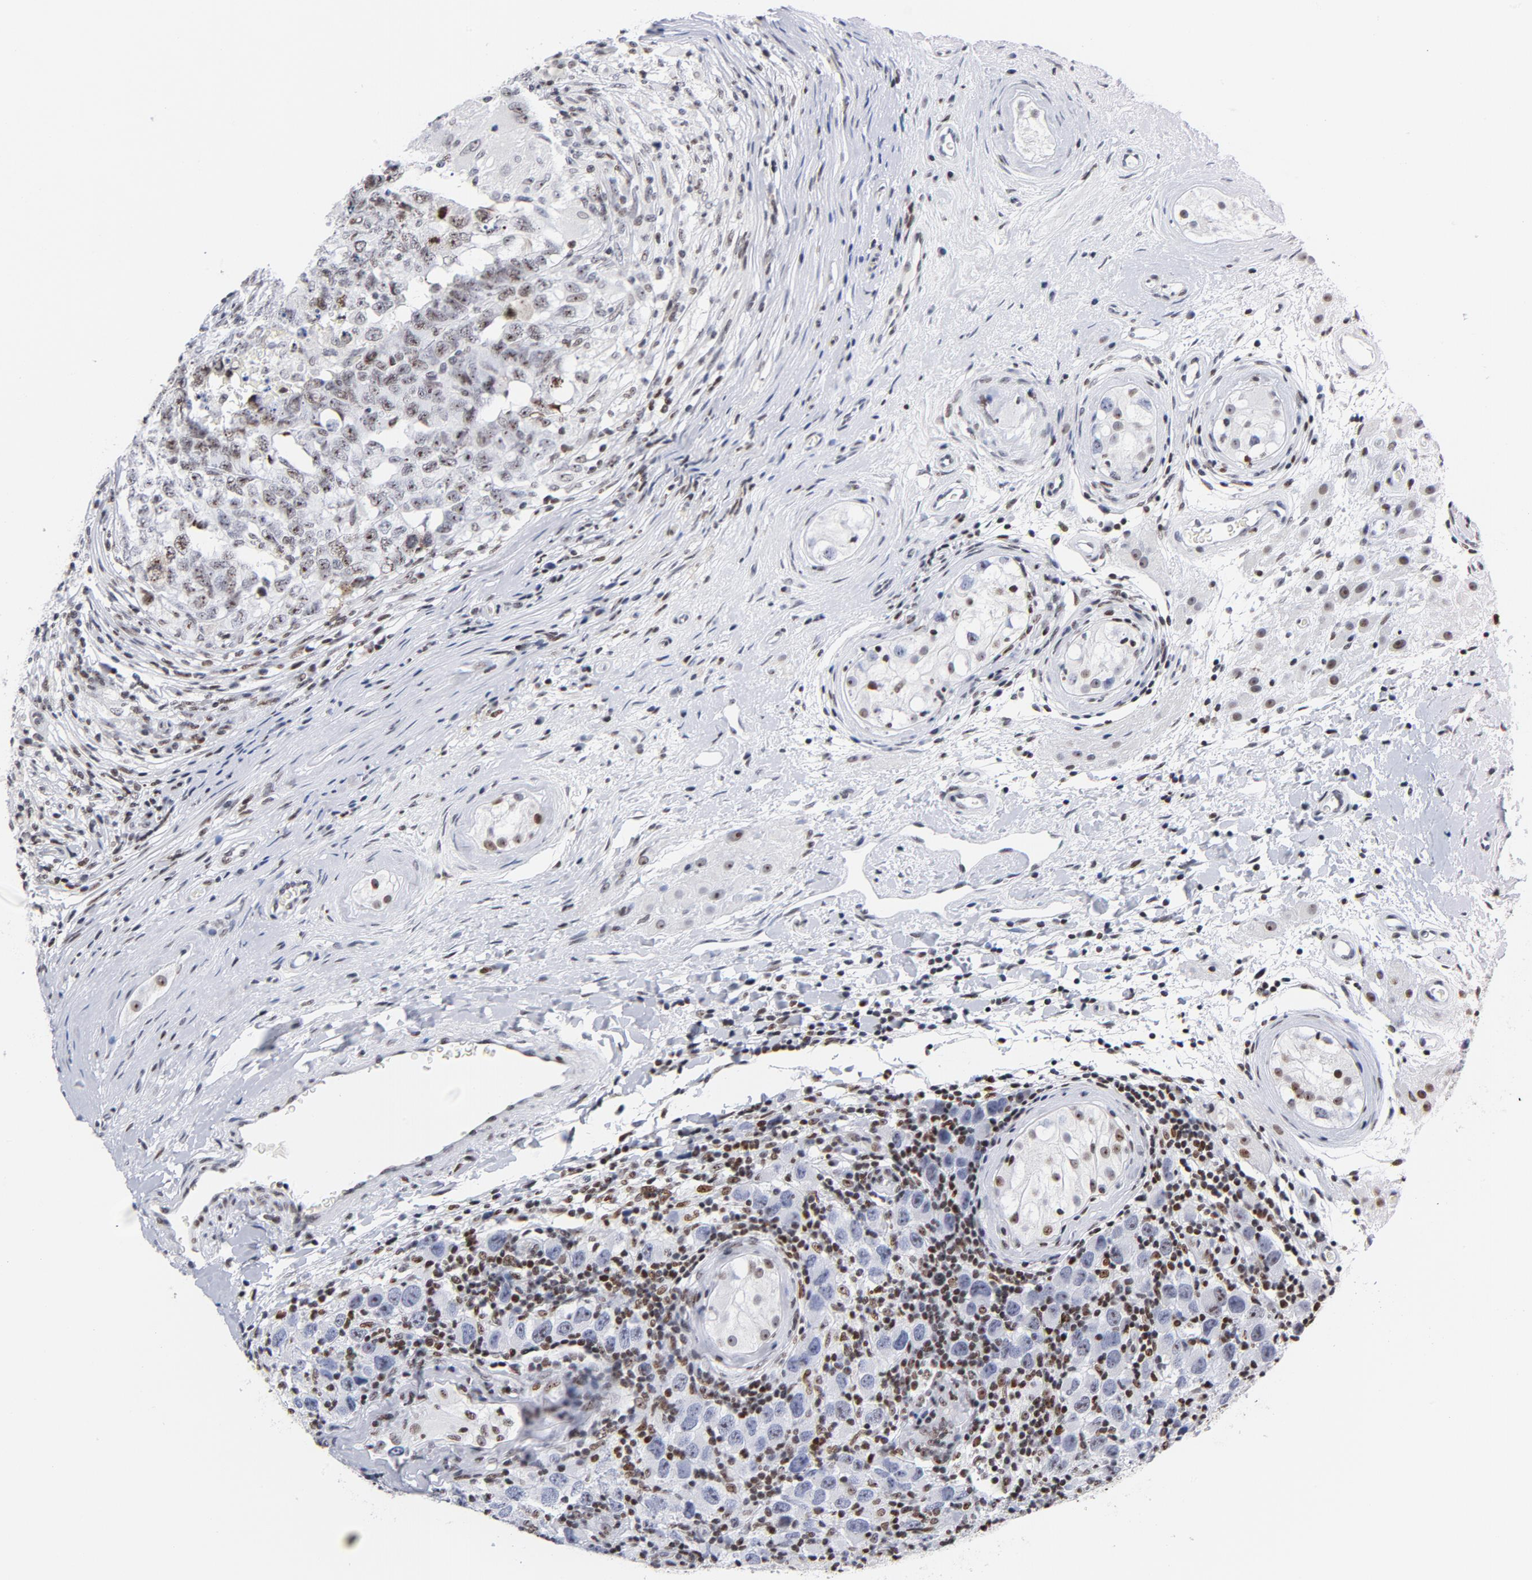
{"staining": {"intensity": "weak", "quantity": "<25%", "location": "nuclear"}, "tissue": "testis cancer", "cell_type": "Tumor cells", "image_type": "cancer", "snomed": [{"axis": "morphology", "description": "Carcinoma, Embryonal, NOS"}, {"axis": "topography", "description": "Testis"}], "caption": "Tumor cells are negative for protein expression in human testis cancer. (DAB (3,3'-diaminobenzidine) immunohistochemistry (IHC), high magnification).", "gene": "TOP2B", "patient": {"sex": "male", "age": 21}}